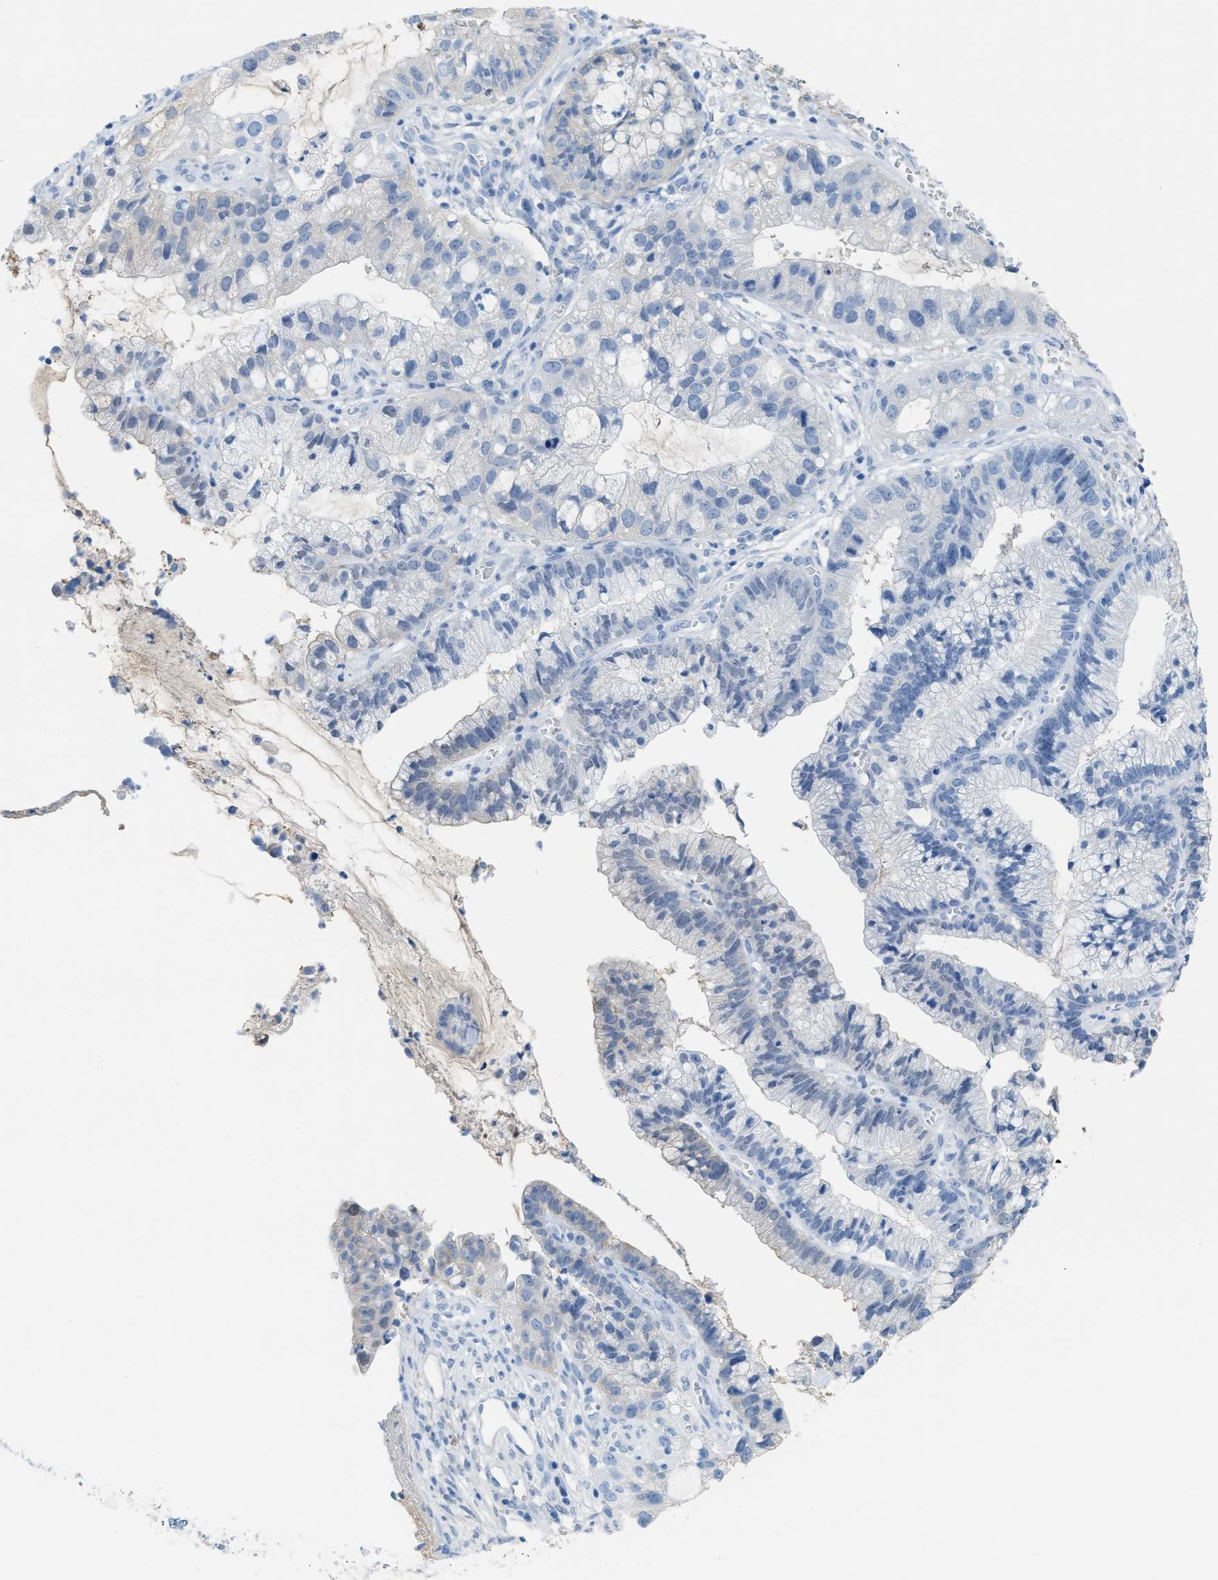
{"staining": {"intensity": "negative", "quantity": "none", "location": "none"}, "tissue": "cervical cancer", "cell_type": "Tumor cells", "image_type": "cancer", "snomed": [{"axis": "morphology", "description": "Adenocarcinoma, NOS"}, {"axis": "topography", "description": "Cervix"}], "caption": "The immunohistochemistry photomicrograph has no significant expression in tumor cells of cervical adenocarcinoma tissue.", "gene": "ASGR1", "patient": {"sex": "female", "age": 44}}